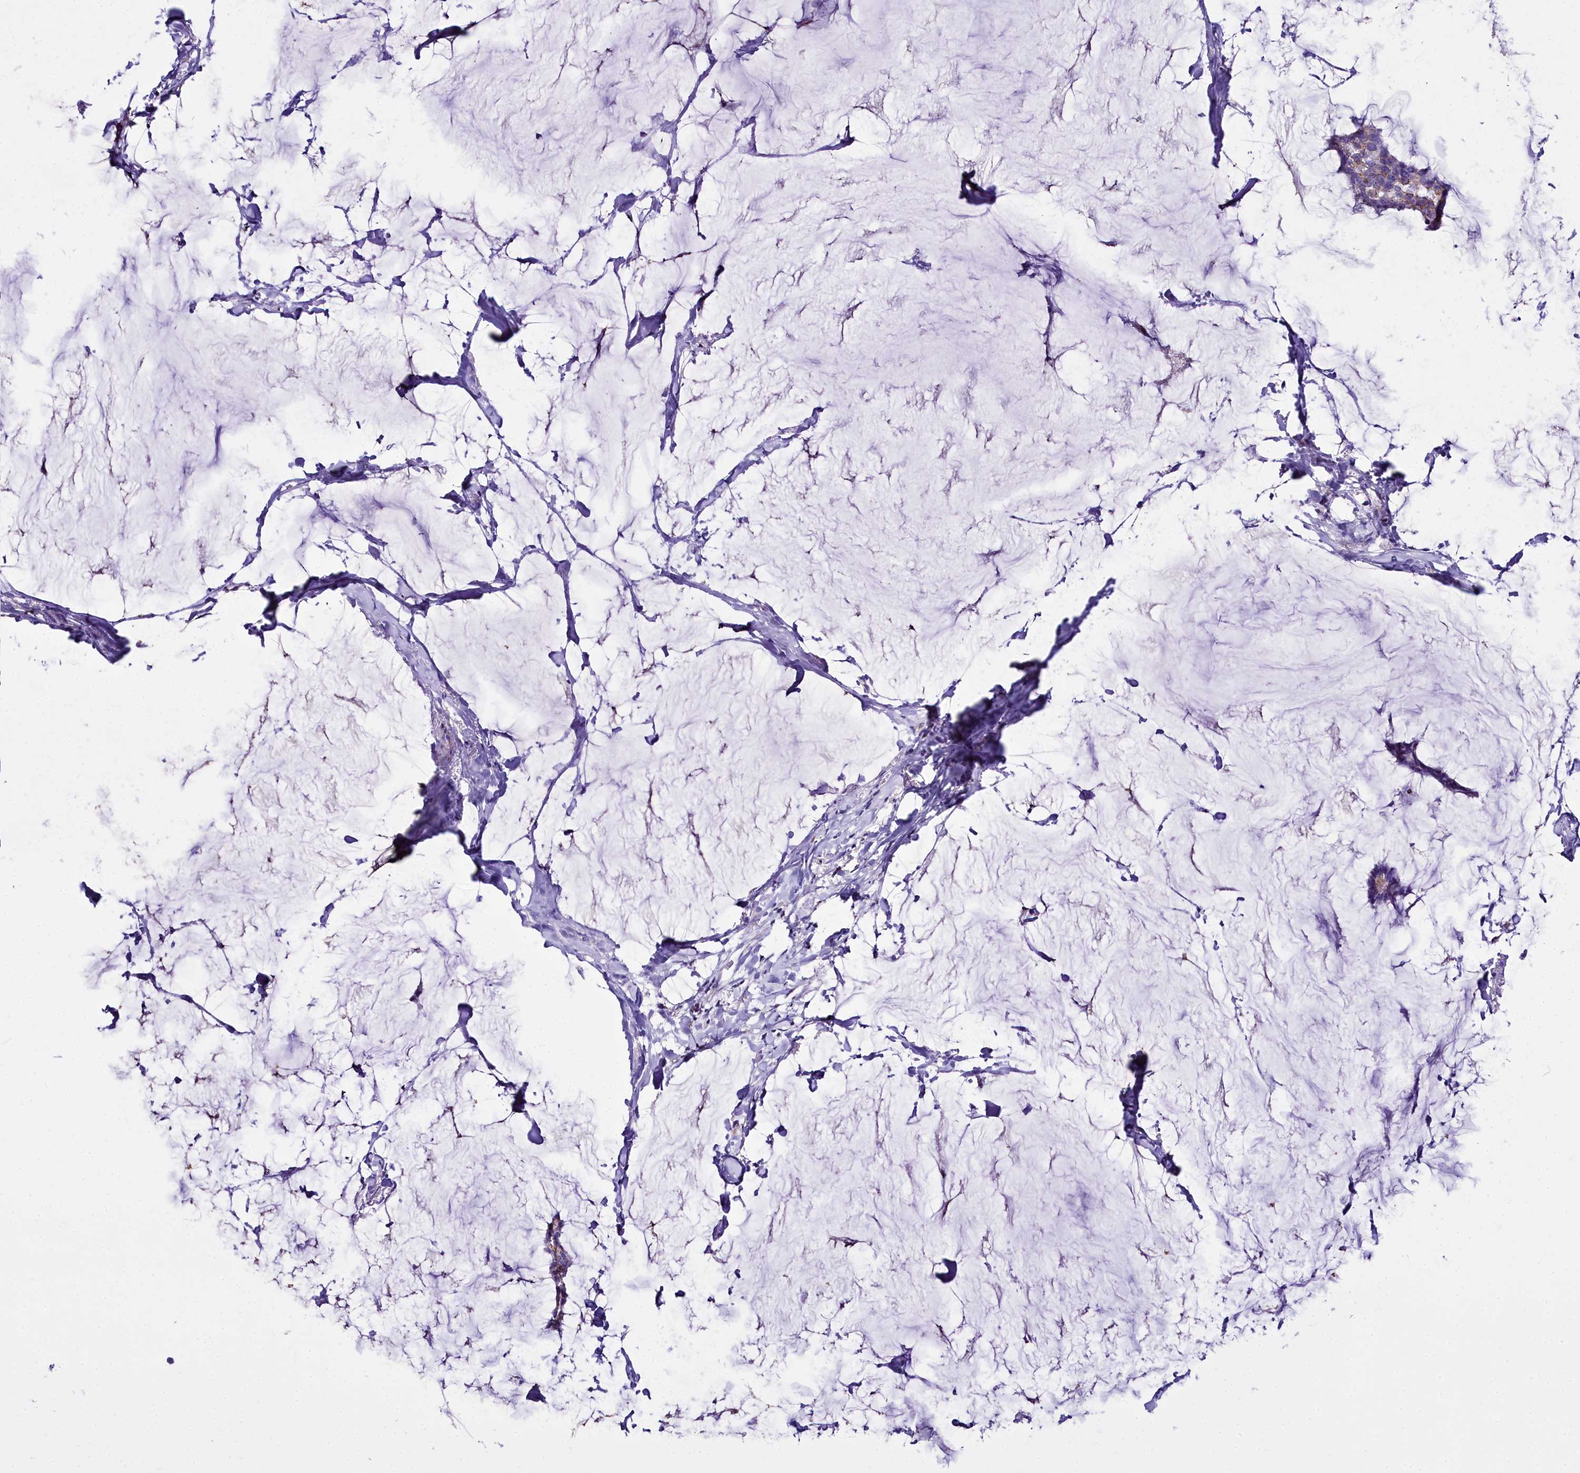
{"staining": {"intensity": "weak", "quantity": "<25%", "location": "cytoplasmic/membranous"}, "tissue": "breast cancer", "cell_type": "Tumor cells", "image_type": "cancer", "snomed": [{"axis": "morphology", "description": "Duct carcinoma"}, {"axis": "topography", "description": "Breast"}], "caption": "Immunohistochemistry (IHC) of breast cancer (invasive ductal carcinoma) shows no expression in tumor cells. (DAB immunohistochemistry, high magnification).", "gene": "WDFY3", "patient": {"sex": "female", "age": 93}}